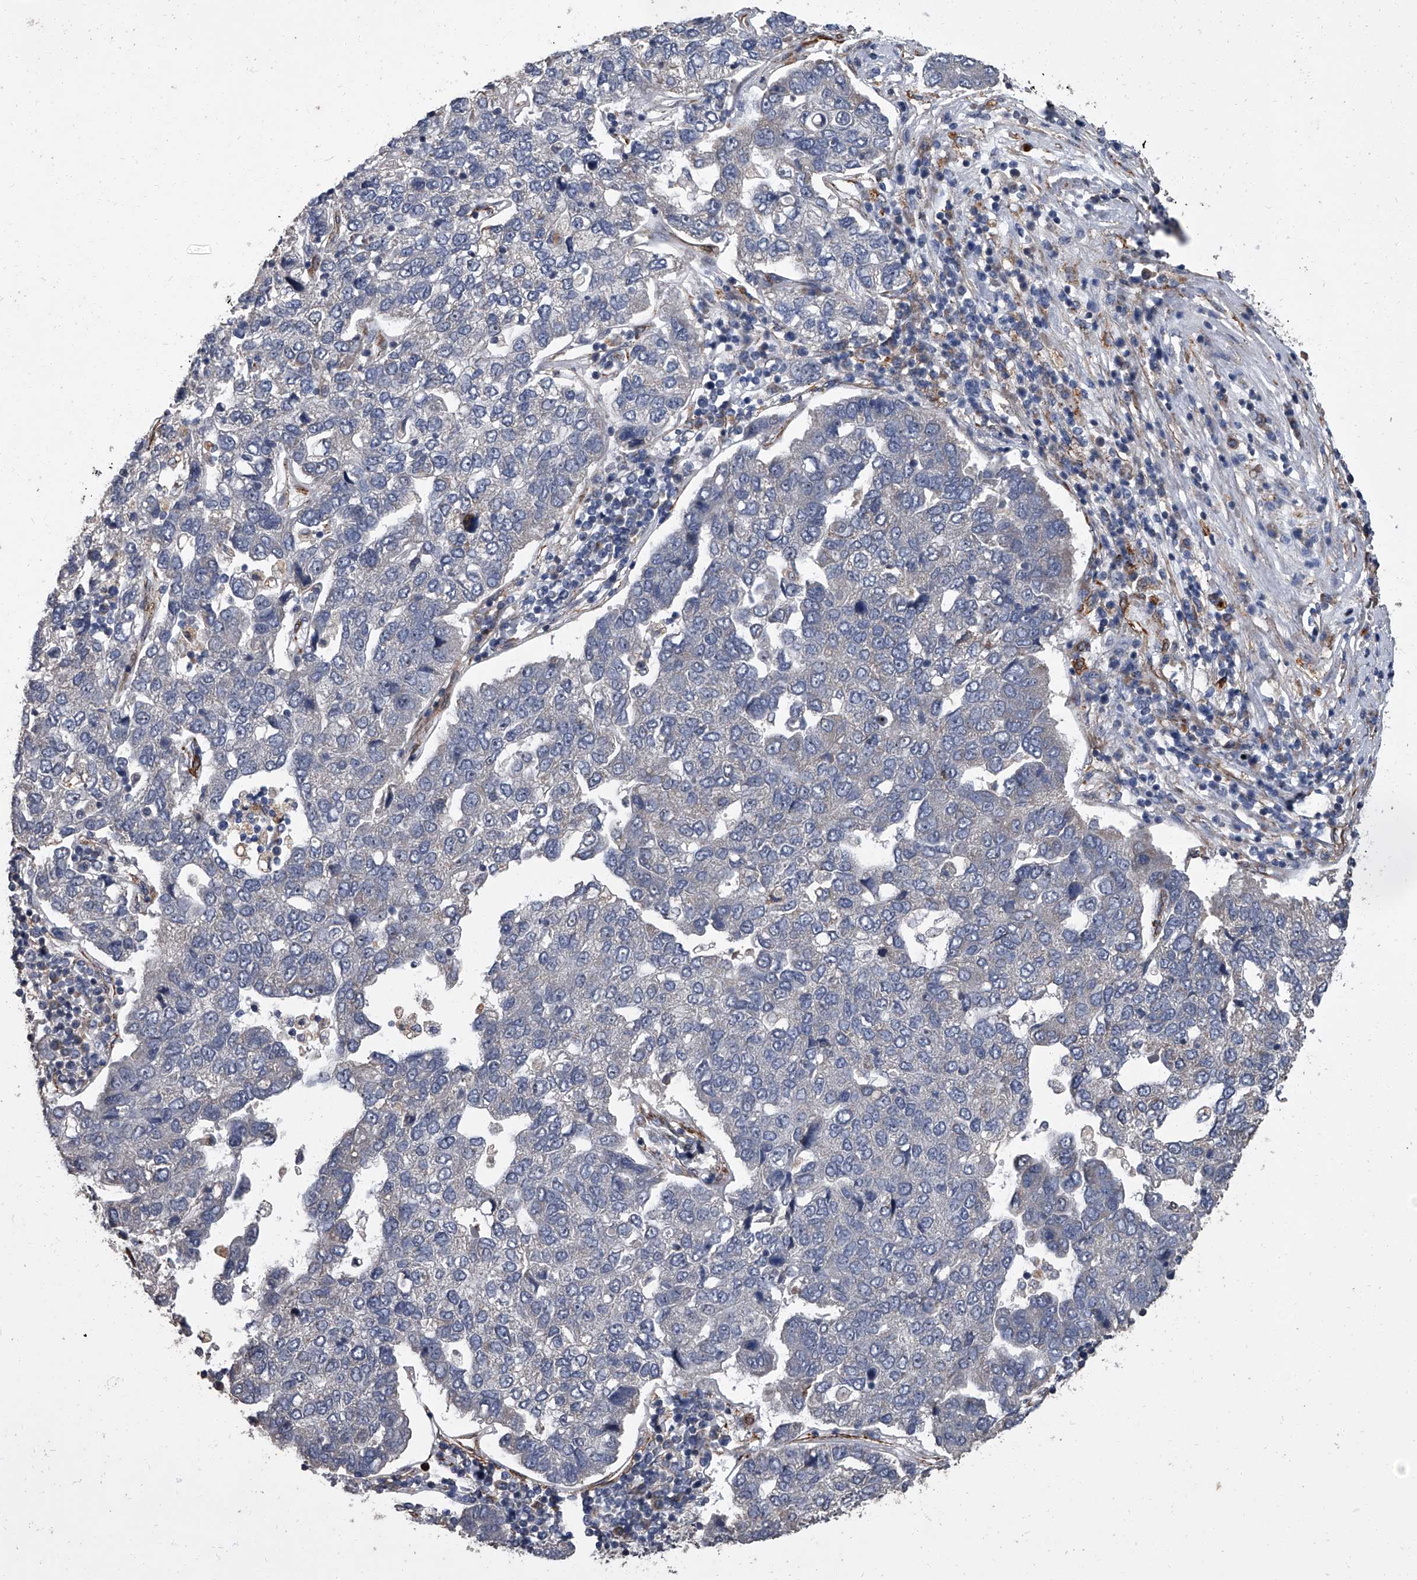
{"staining": {"intensity": "negative", "quantity": "none", "location": "none"}, "tissue": "pancreatic cancer", "cell_type": "Tumor cells", "image_type": "cancer", "snomed": [{"axis": "morphology", "description": "Adenocarcinoma, NOS"}, {"axis": "topography", "description": "Pancreas"}], "caption": "DAB (3,3'-diaminobenzidine) immunohistochemical staining of pancreatic adenocarcinoma shows no significant positivity in tumor cells. (DAB immunohistochemistry (IHC), high magnification).", "gene": "SIRT4", "patient": {"sex": "female", "age": 61}}